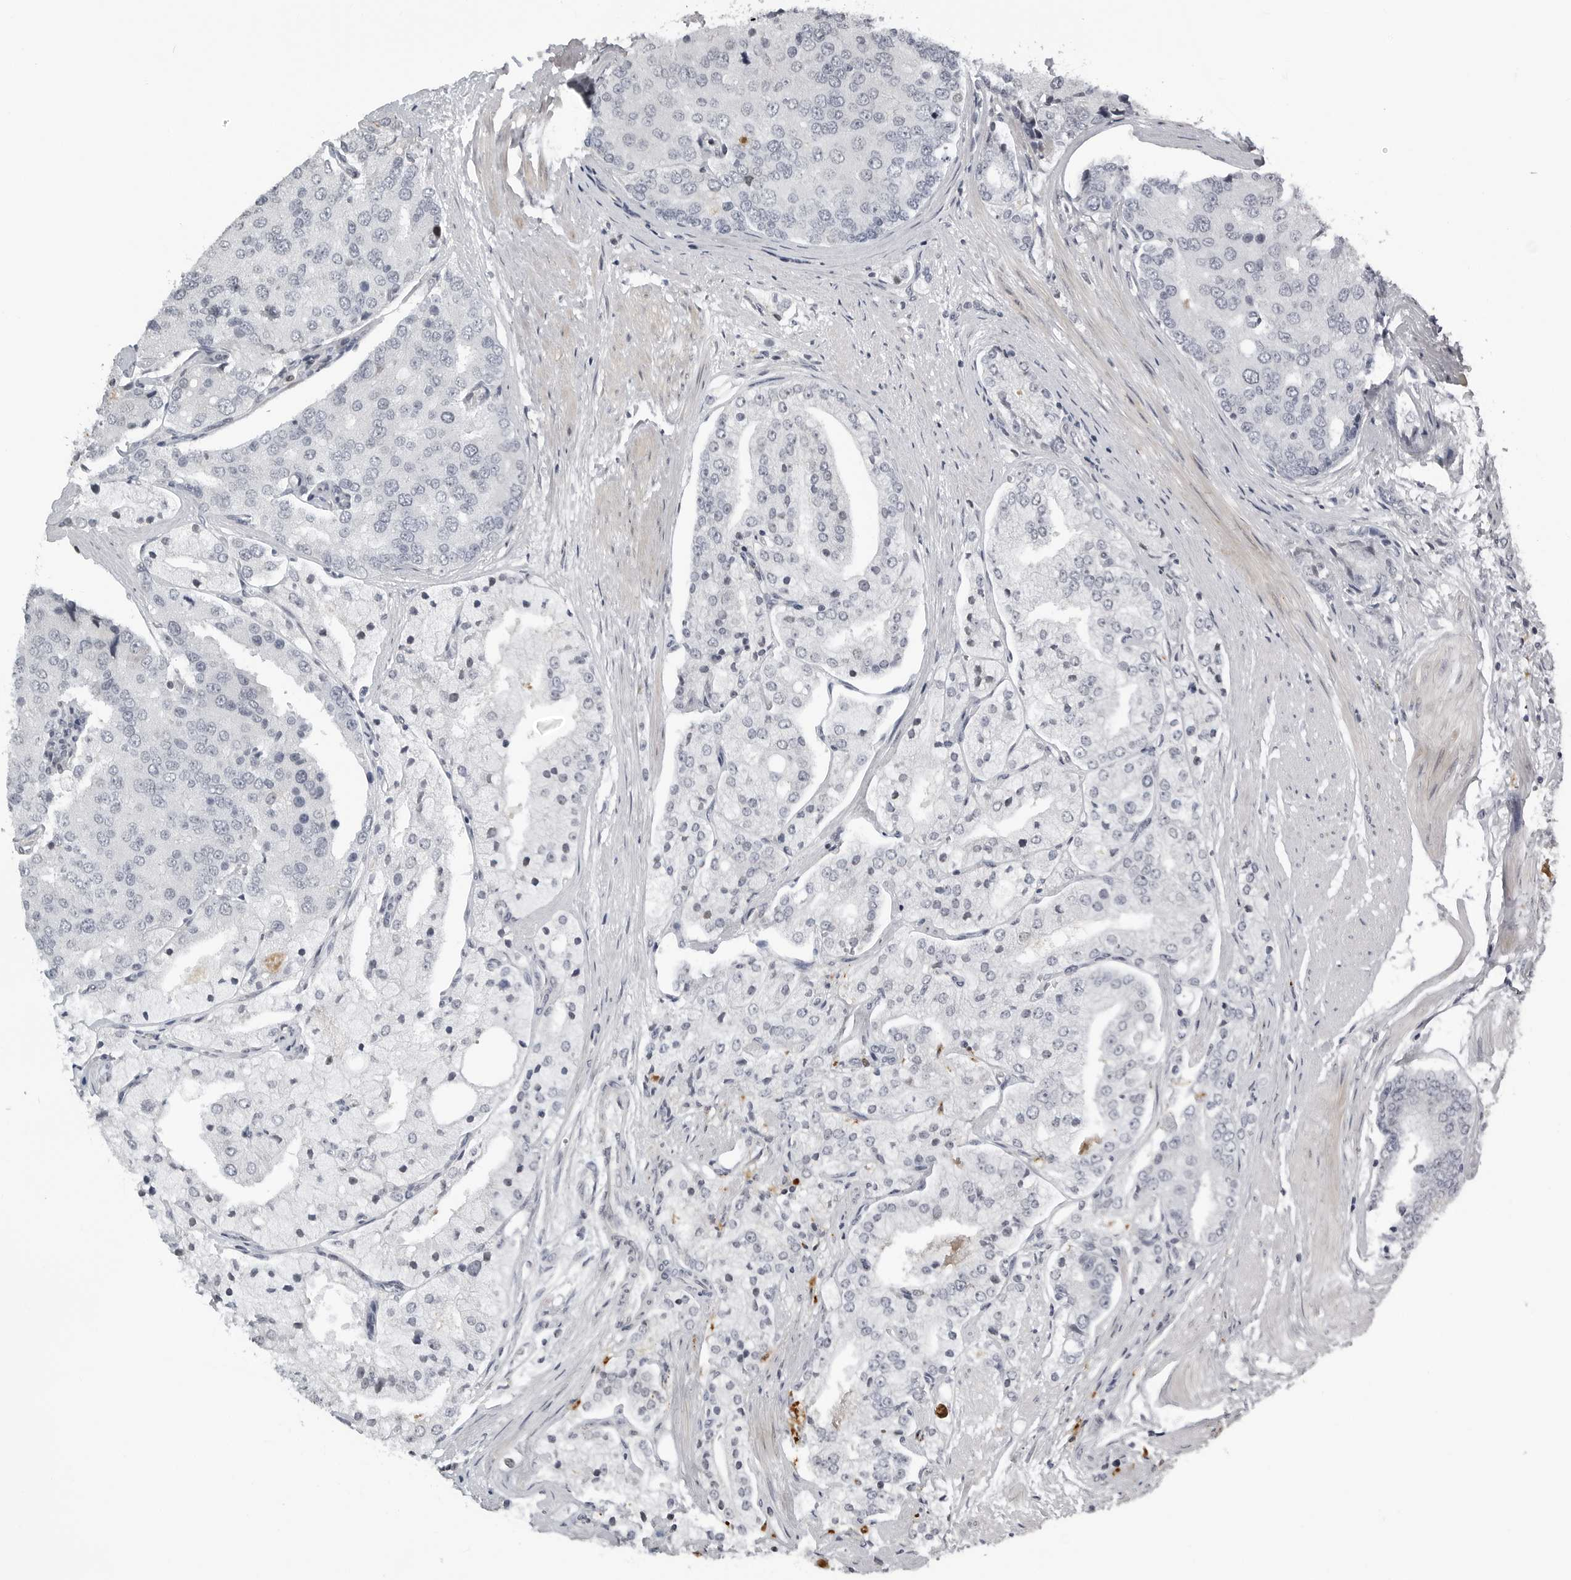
{"staining": {"intensity": "negative", "quantity": "none", "location": "none"}, "tissue": "prostate cancer", "cell_type": "Tumor cells", "image_type": "cancer", "snomed": [{"axis": "morphology", "description": "Adenocarcinoma, High grade"}, {"axis": "topography", "description": "Prostate"}], "caption": "Histopathology image shows no significant protein expression in tumor cells of prostate cancer (adenocarcinoma (high-grade)). Nuclei are stained in blue.", "gene": "CXCR5", "patient": {"sex": "male", "age": 50}}